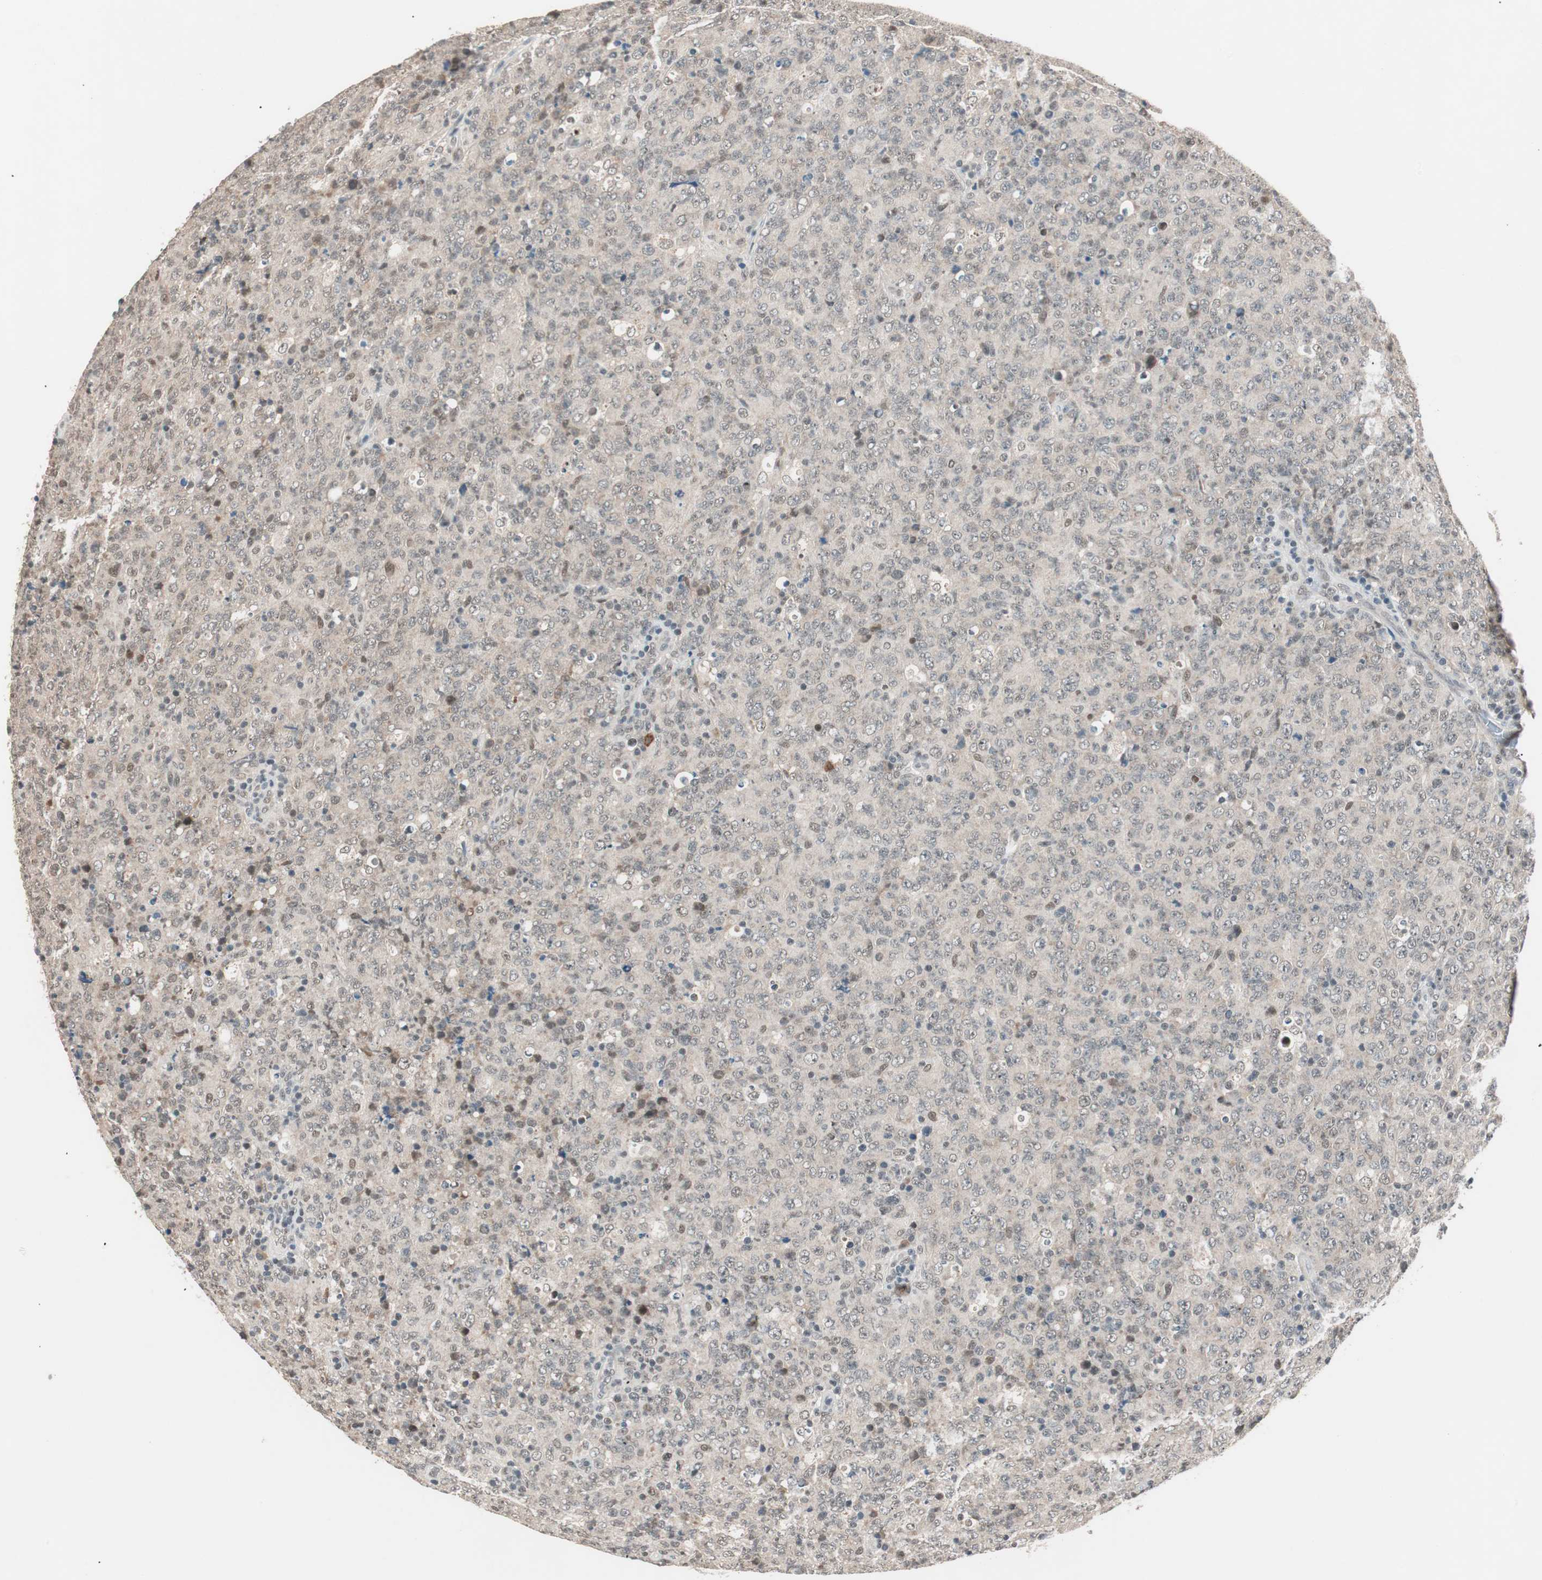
{"staining": {"intensity": "weak", "quantity": "25%-75%", "location": "nuclear"}, "tissue": "lymphoma", "cell_type": "Tumor cells", "image_type": "cancer", "snomed": [{"axis": "morphology", "description": "Malignant lymphoma, non-Hodgkin's type, High grade"}, {"axis": "topography", "description": "Tonsil"}], "caption": "Immunohistochemical staining of lymphoma exhibits low levels of weak nuclear expression in about 25%-75% of tumor cells.", "gene": "NFRKB", "patient": {"sex": "female", "age": 36}}